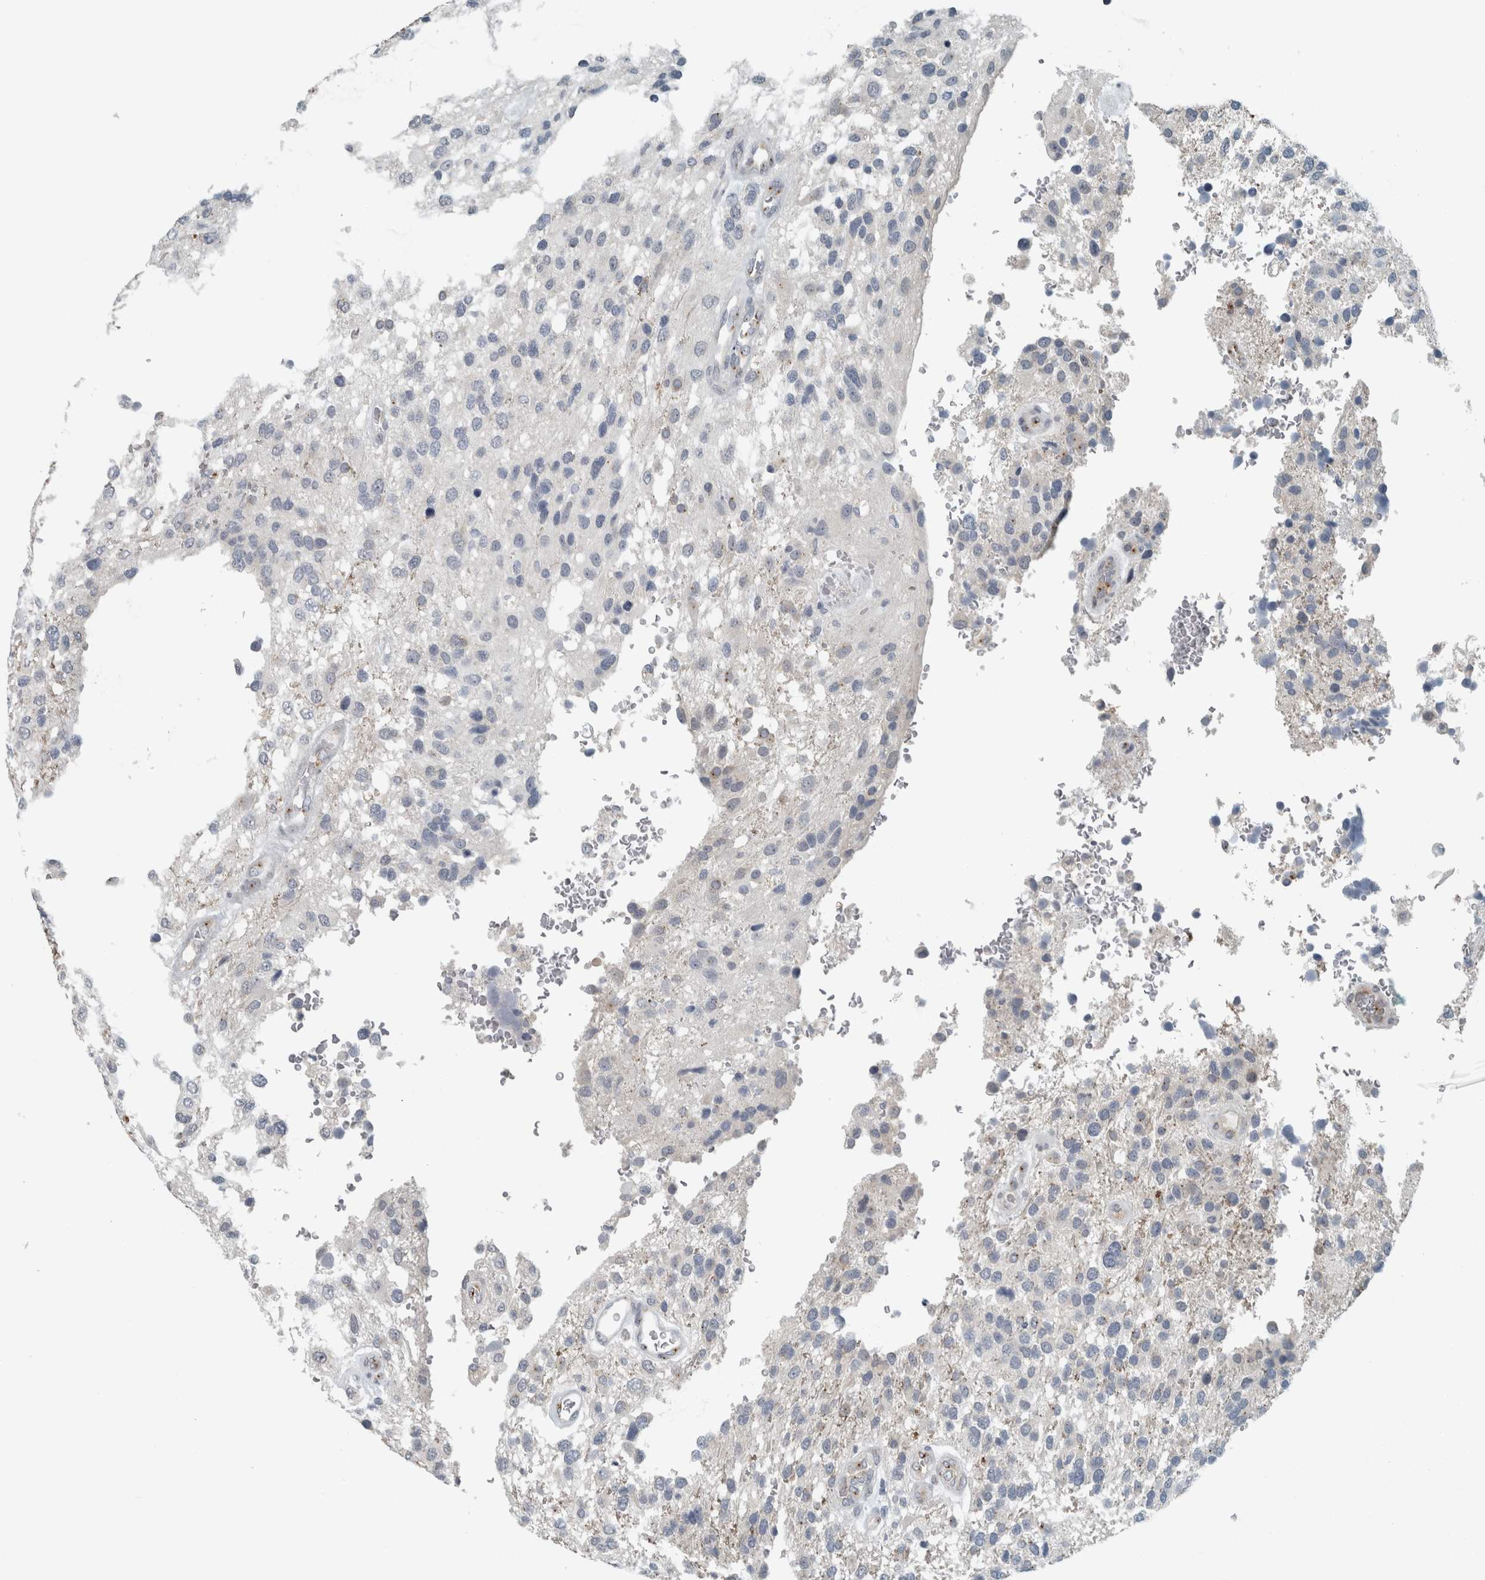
{"staining": {"intensity": "negative", "quantity": "none", "location": "none"}, "tissue": "glioma", "cell_type": "Tumor cells", "image_type": "cancer", "snomed": [{"axis": "morphology", "description": "Glioma, malignant, High grade"}, {"axis": "topography", "description": "Brain"}], "caption": "Tumor cells show no significant positivity in glioma. (Stains: DAB immunohistochemistry (IHC) with hematoxylin counter stain, Microscopy: brightfield microscopy at high magnification).", "gene": "KIF1C", "patient": {"sex": "female", "age": 58}}